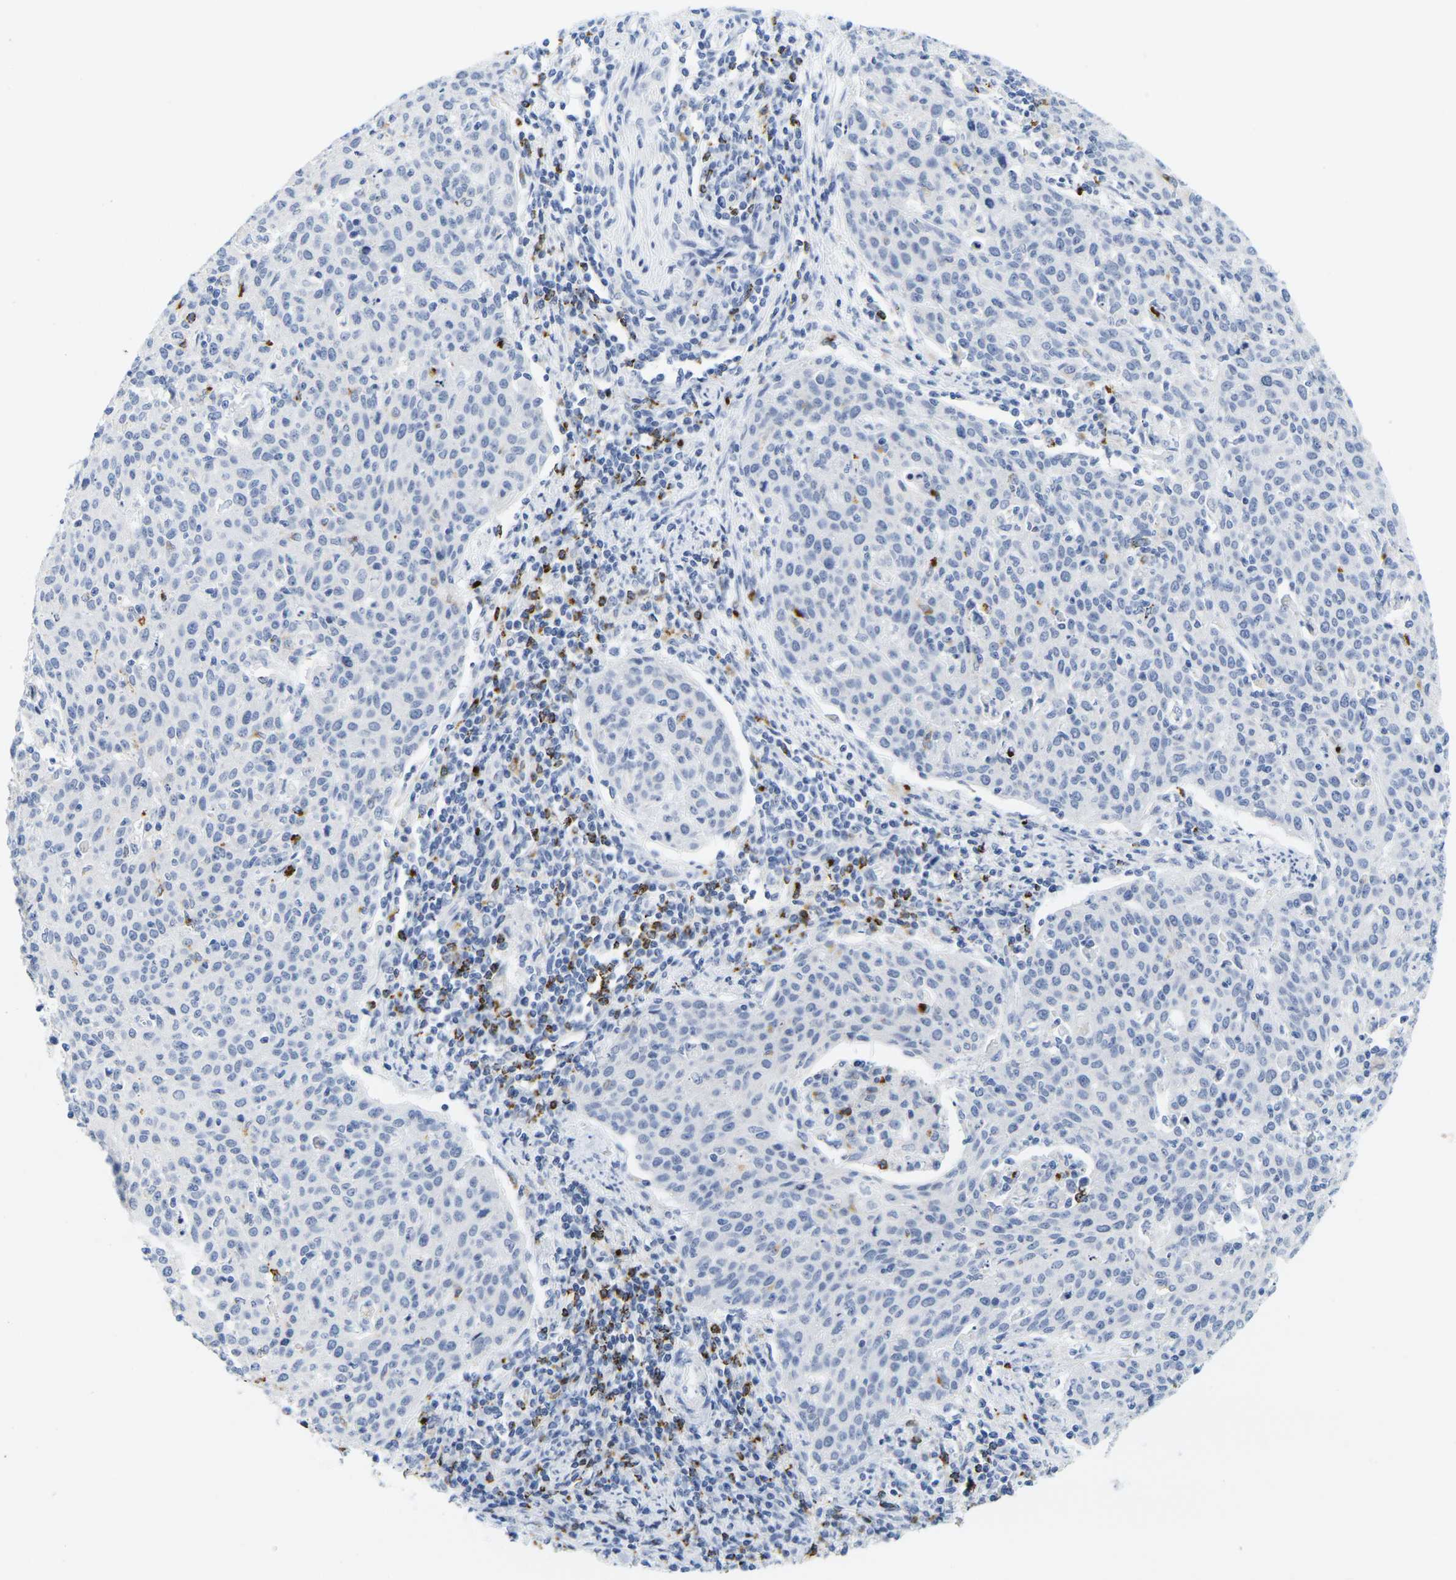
{"staining": {"intensity": "strong", "quantity": "<25%", "location": "cytoplasmic/membranous"}, "tissue": "cervical cancer", "cell_type": "Tumor cells", "image_type": "cancer", "snomed": [{"axis": "morphology", "description": "Squamous cell carcinoma, NOS"}, {"axis": "topography", "description": "Cervix"}], "caption": "Strong cytoplasmic/membranous protein staining is identified in approximately <25% of tumor cells in cervical cancer.", "gene": "HLA-DOB", "patient": {"sex": "female", "age": 38}}